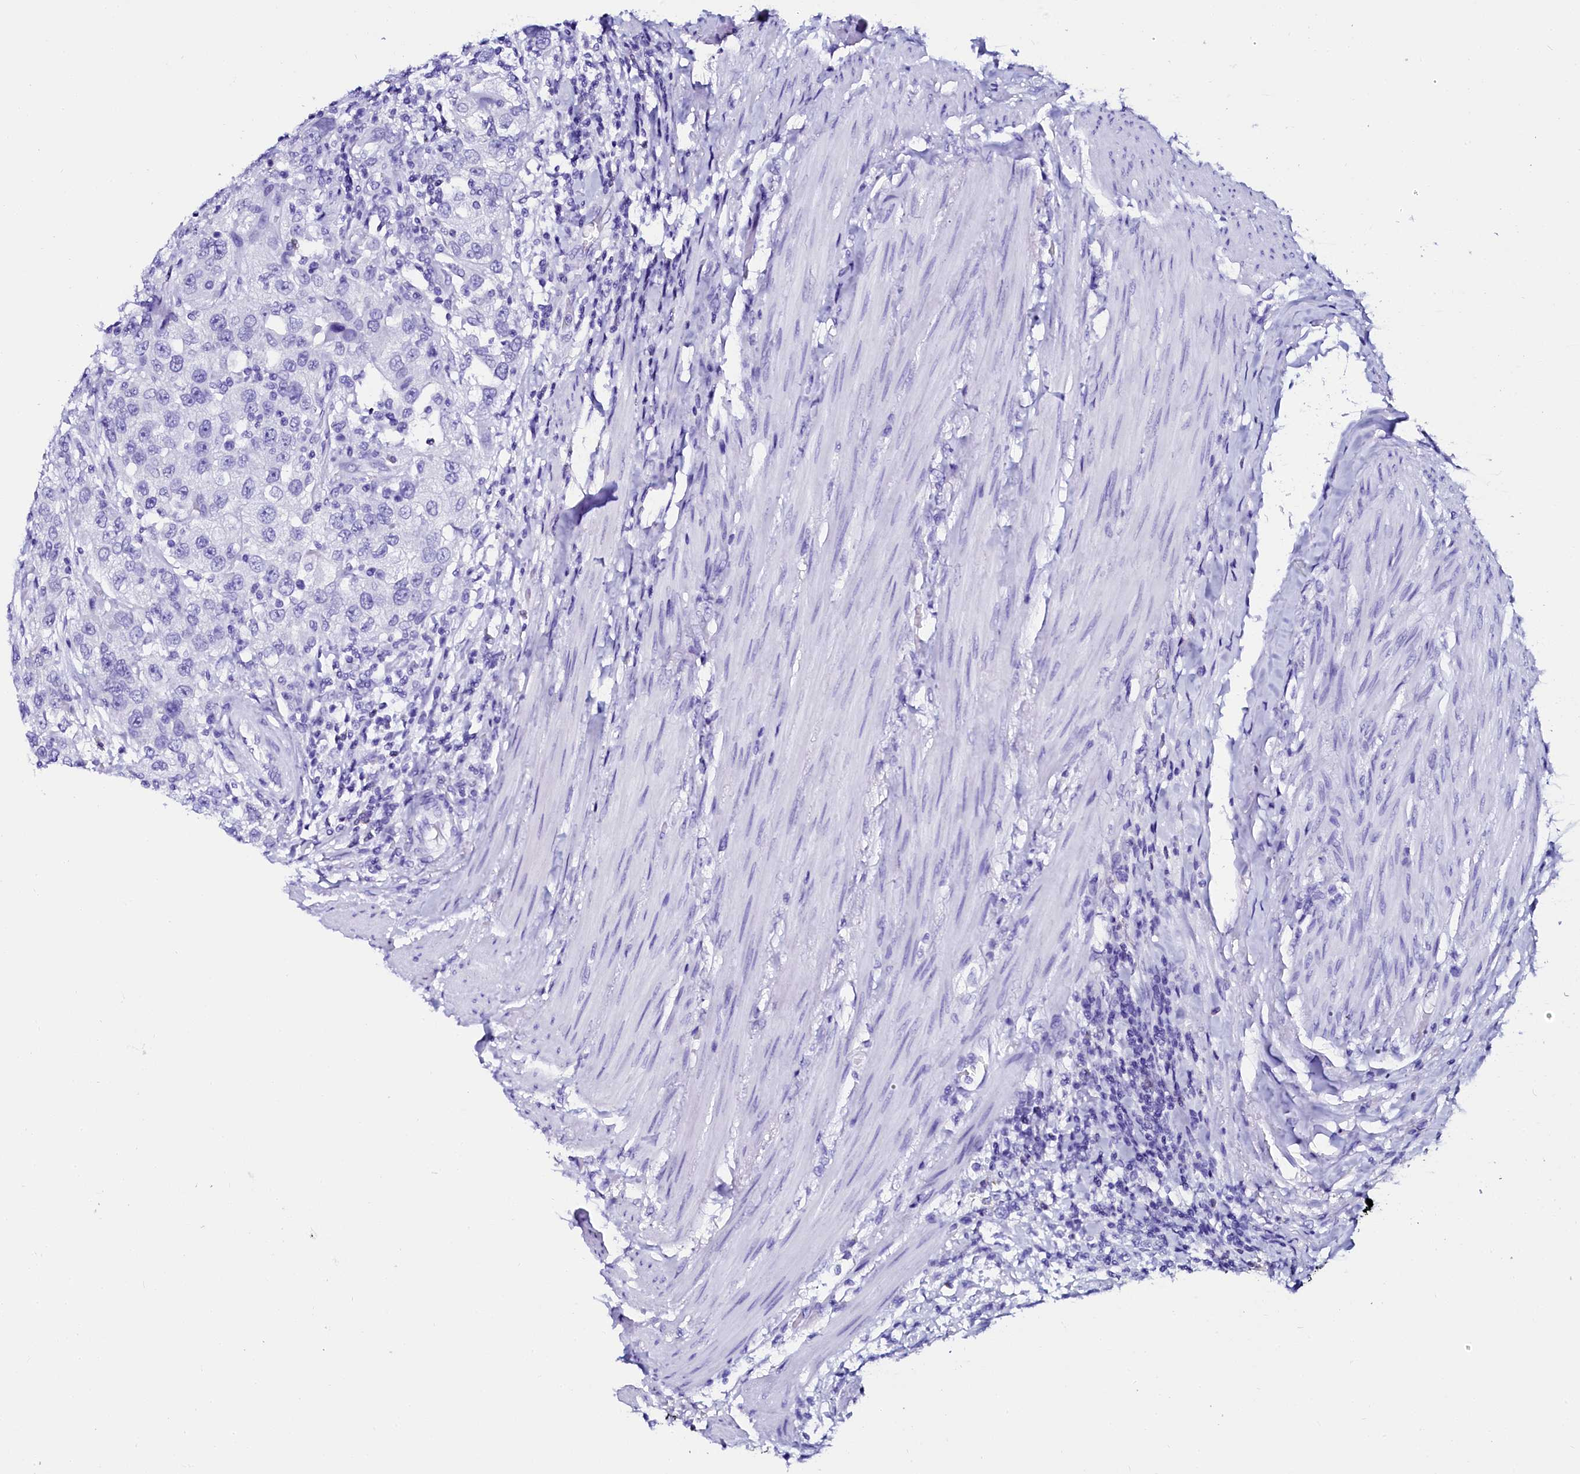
{"staining": {"intensity": "weak", "quantity": "25%-75%", "location": "cytoplasmic/membranous"}, "tissue": "urothelial cancer", "cell_type": "Tumor cells", "image_type": "cancer", "snomed": [{"axis": "morphology", "description": "Urothelial carcinoma, High grade"}, {"axis": "topography", "description": "Urinary bladder"}], "caption": "Protein positivity by immunohistochemistry (IHC) shows weak cytoplasmic/membranous positivity in approximately 25%-75% of tumor cells in high-grade urothelial carcinoma.", "gene": "SORD", "patient": {"sex": "female", "age": 80}}